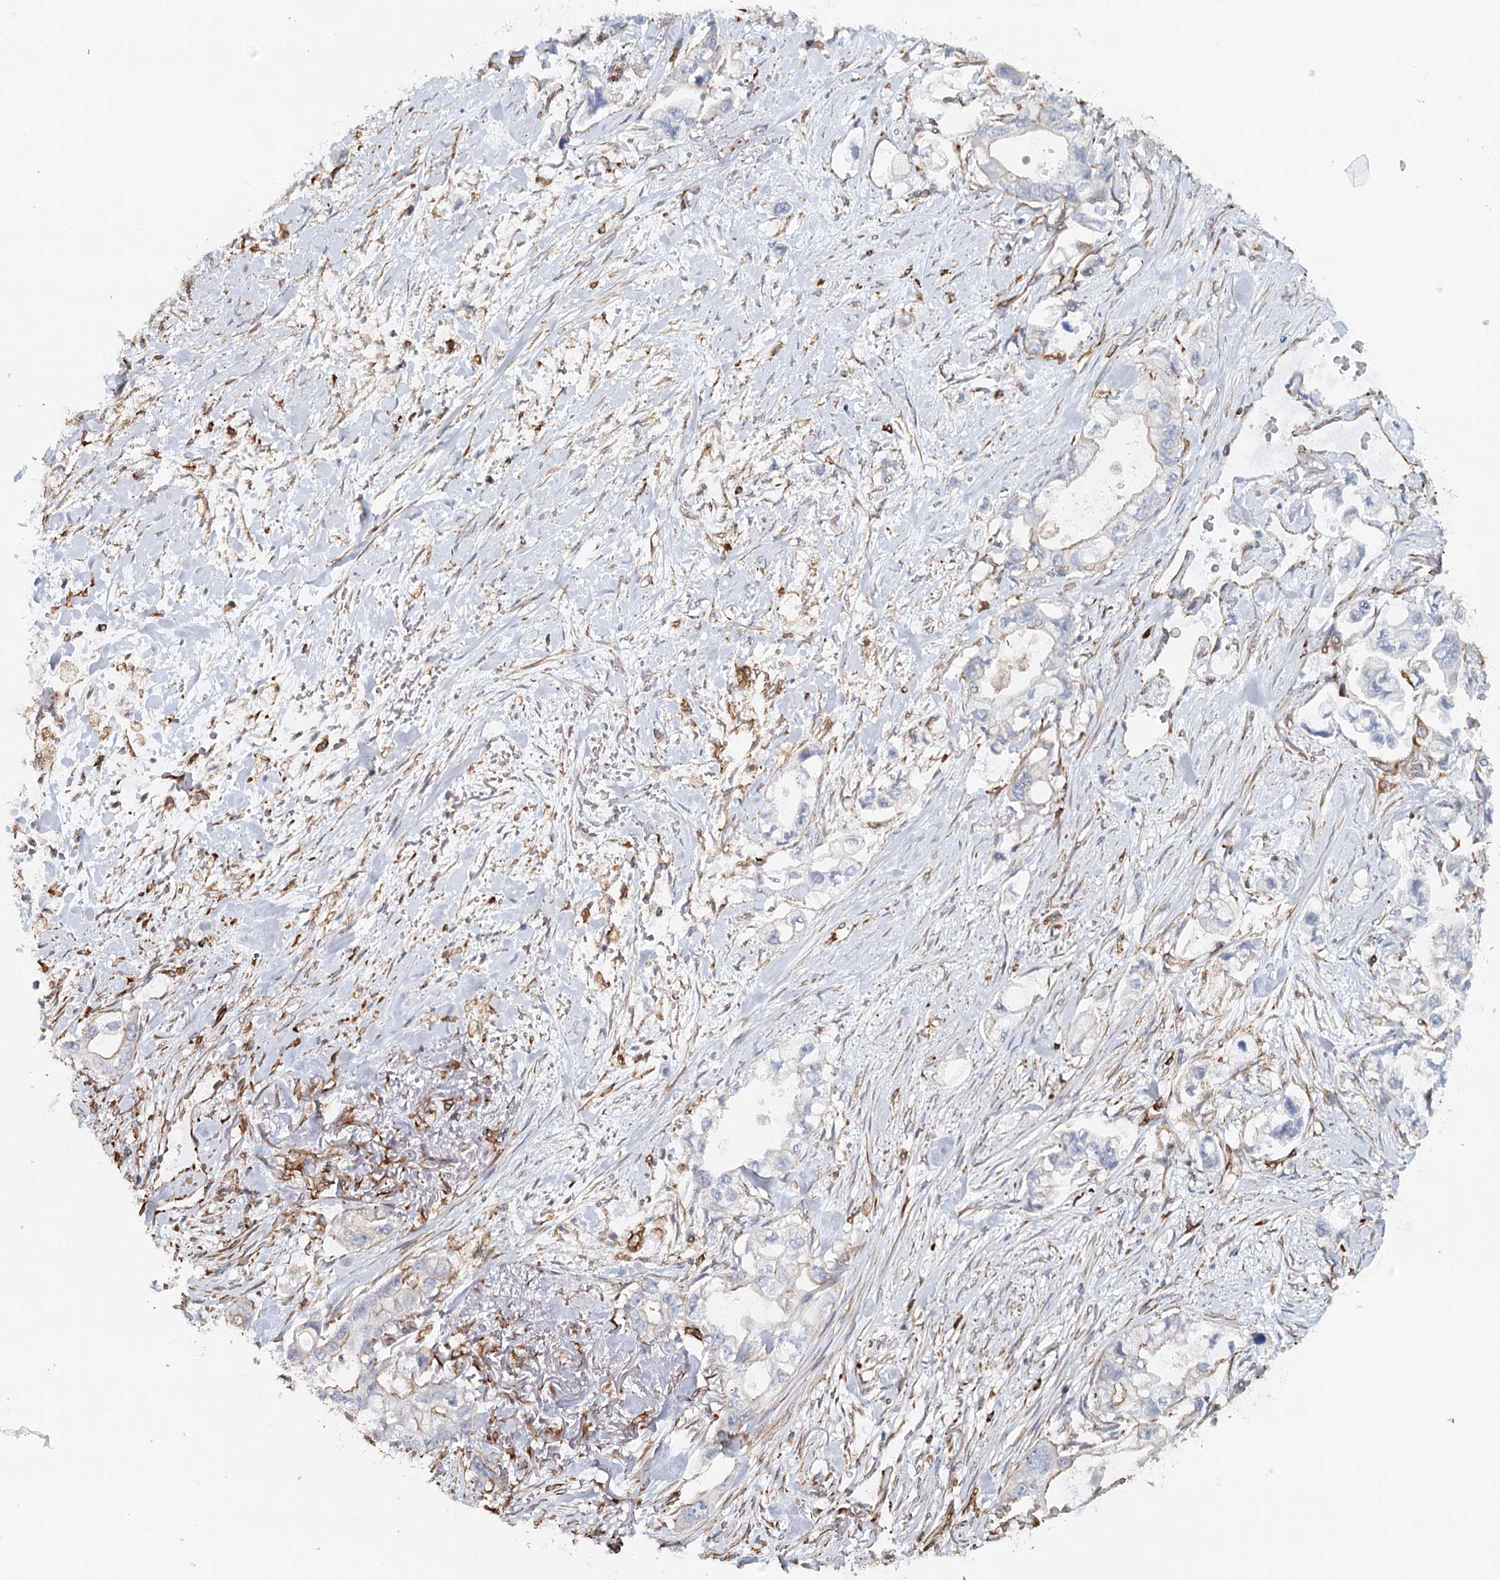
{"staining": {"intensity": "negative", "quantity": "none", "location": "none"}, "tissue": "stomach cancer", "cell_type": "Tumor cells", "image_type": "cancer", "snomed": [{"axis": "morphology", "description": "Adenocarcinoma, NOS"}, {"axis": "topography", "description": "Stomach"}], "caption": "High power microscopy micrograph of an IHC micrograph of adenocarcinoma (stomach), revealing no significant positivity in tumor cells.", "gene": "SYNPO", "patient": {"sex": "male", "age": 62}}